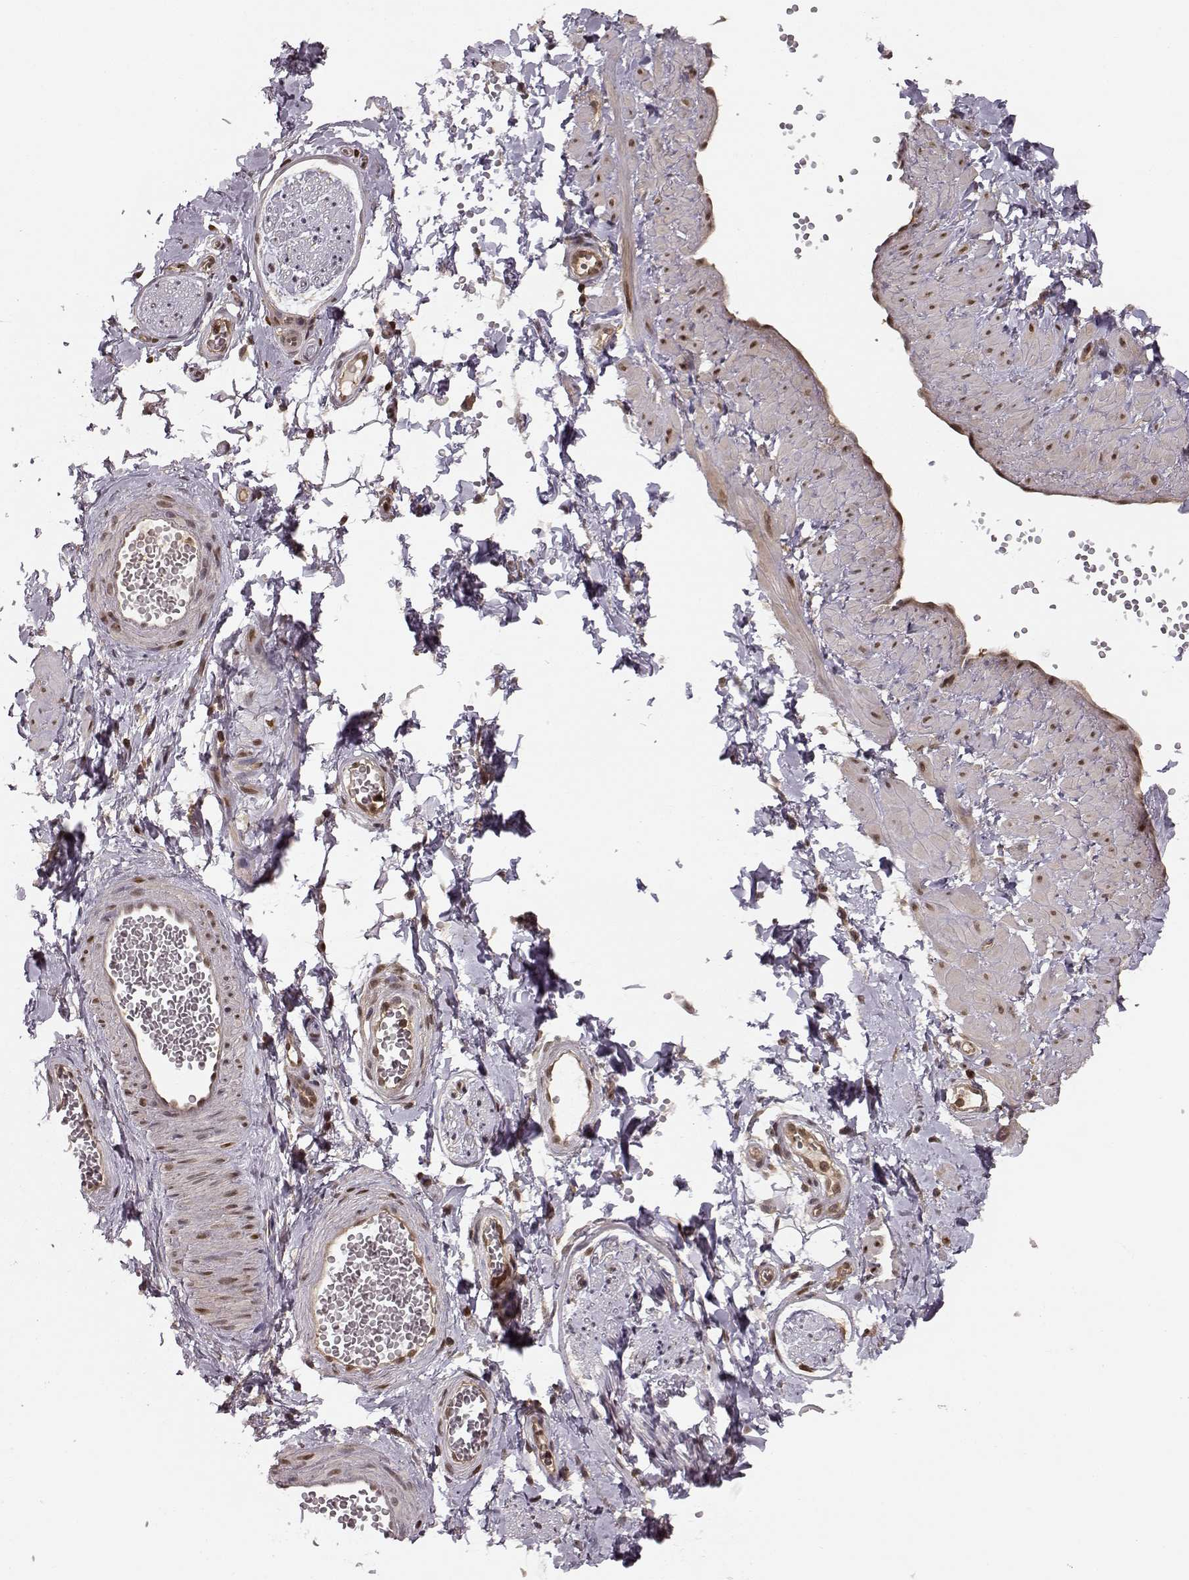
{"staining": {"intensity": "negative", "quantity": "none", "location": "none"}, "tissue": "adipose tissue", "cell_type": "Adipocytes", "image_type": "normal", "snomed": [{"axis": "morphology", "description": "Normal tissue, NOS"}, {"axis": "topography", "description": "Smooth muscle"}, {"axis": "topography", "description": "Peripheral nerve tissue"}], "caption": "Adipose tissue stained for a protein using IHC exhibits no expression adipocytes.", "gene": "MFSD1", "patient": {"sex": "male", "age": 22}}